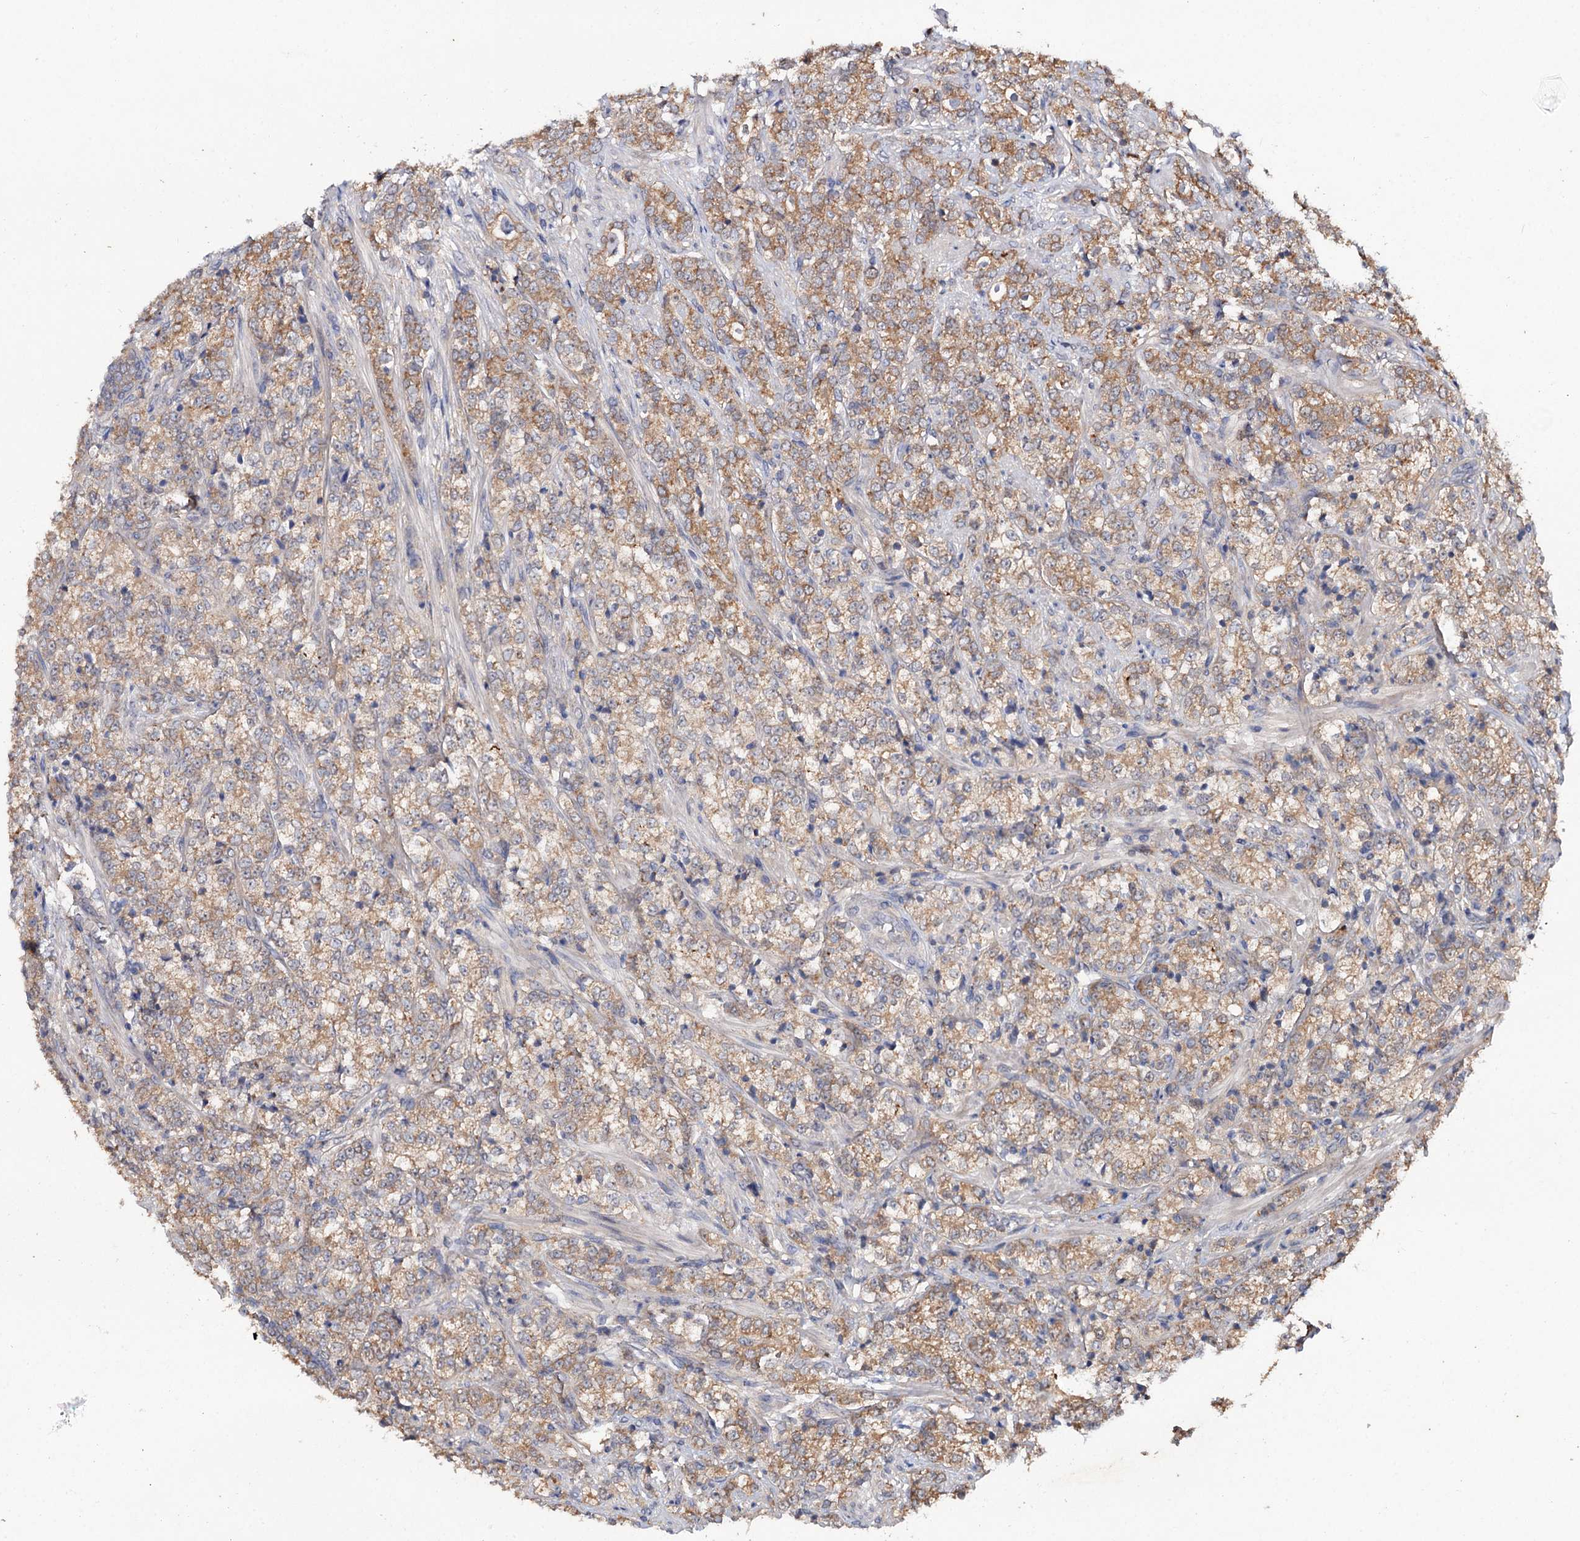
{"staining": {"intensity": "moderate", "quantity": ">75%", "location": "cytoplasmic/membranous"}, "tissue": "prostate cancer", "cell_type": "Tumor cells", "image_type": "cancer", "snomed": [{"axis": "morphology", "description": "Adenocarcinoma, High grade"}, {"axis": "topography", "description": "Prostate"}], "caption": "Immunohistochemical staining of human adenocarcinoma (high-grade) (prostate) exhibits moderate cytoplasmic/membranous protein positivity in approximately >75% of tumor cells. Using DAB (brown) and hematoxylin (blue) stains, captured at high magnification using brightfield microscopy.", "gene": "NUDCD2", "patient": {"sex": "male", "age": 69}}